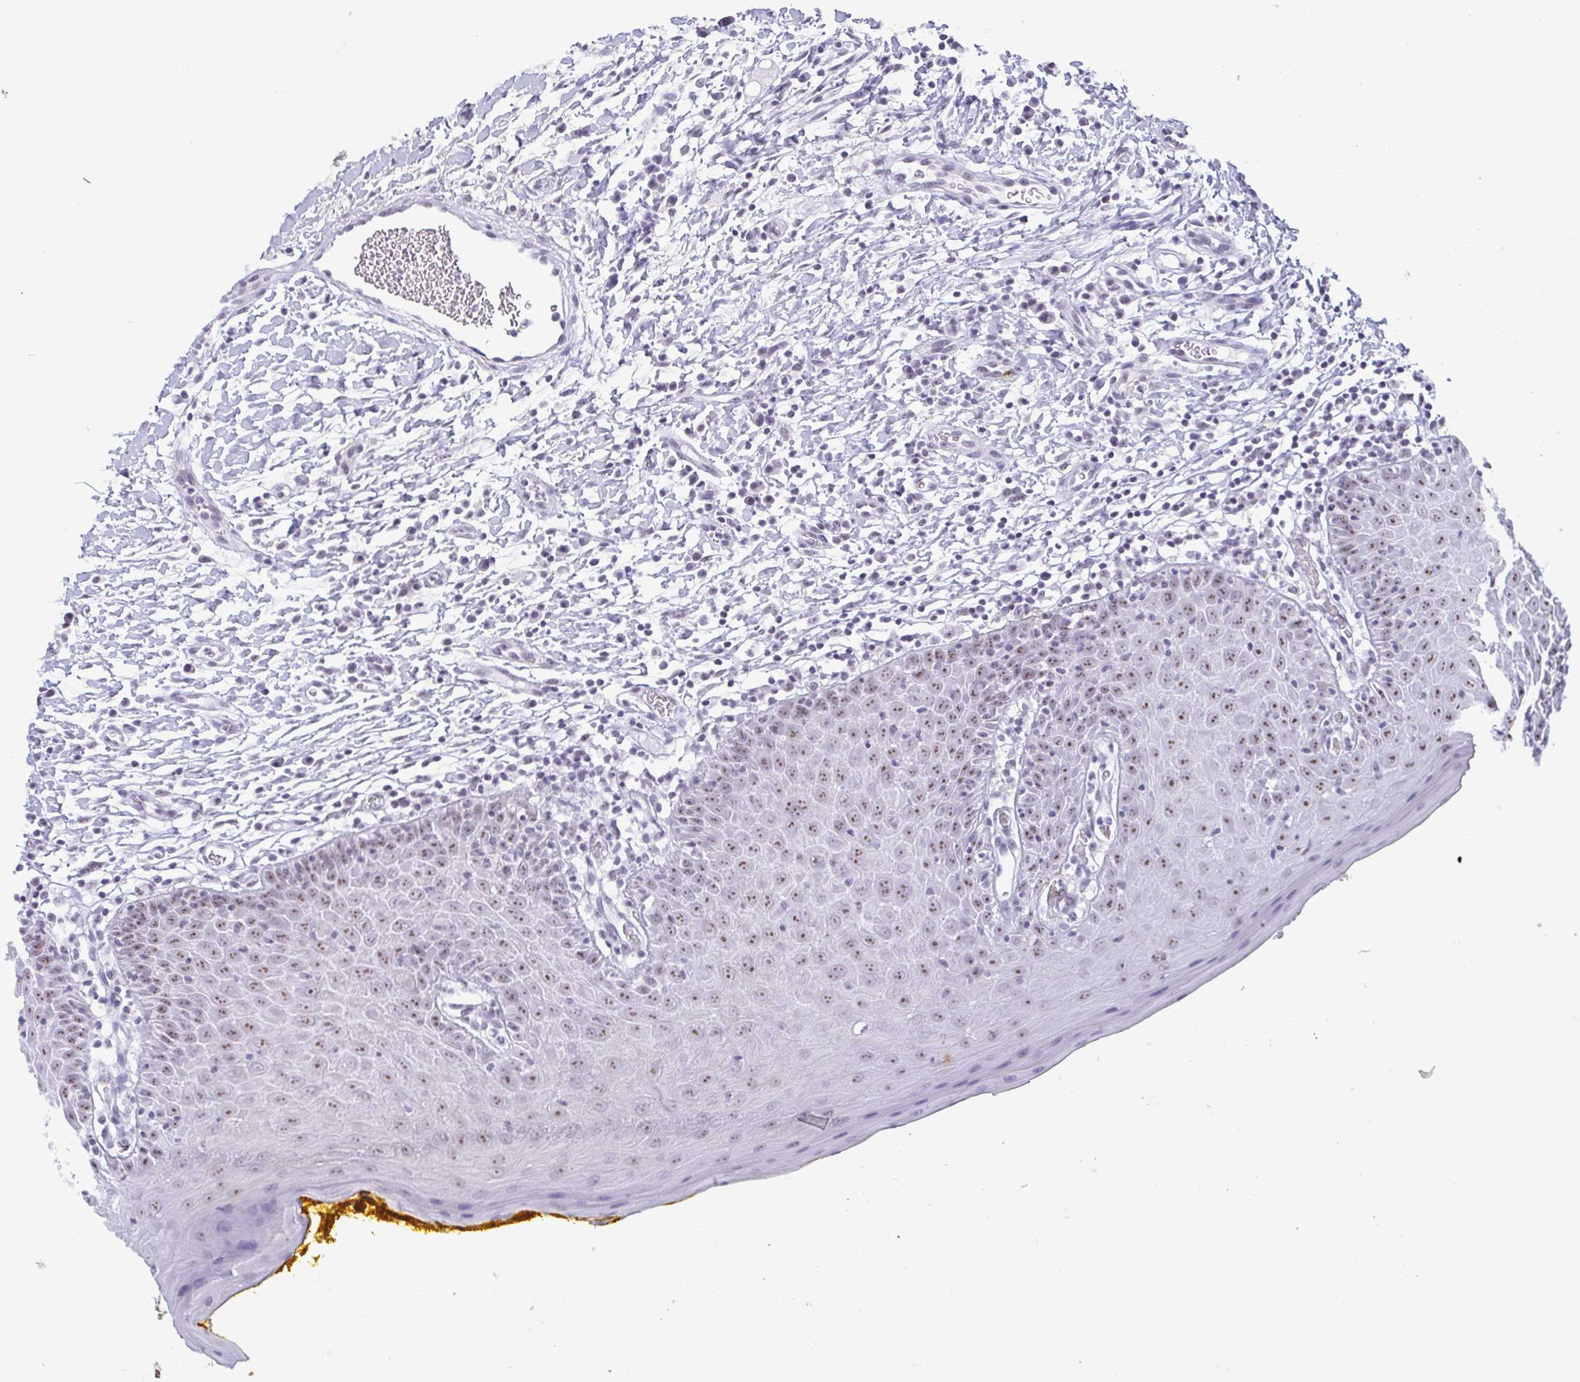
{"staining": {"intensity": "weak", "quantity": "25%-75%", "location": "nuclear"}, "tissue": "oral mucosa", "cell_type": "Squamous epithelial cells", "image_type": "normal", "snomed": [{"axis": "morphology", "description": "Normal tissue, NOS"}, {"axis": "topography", "description": "Oral tissue"}, {"axis": "topography", "description": "Tounge, NOS"}], "caption": "DAB immunohistochemical staining of normal oral mucosa displays weak nuclear protein staining in approximately 25%-75% of squamous epithelial cells.", "gene": "BZW1", "patient": {"sex": "female", "age": 58}}